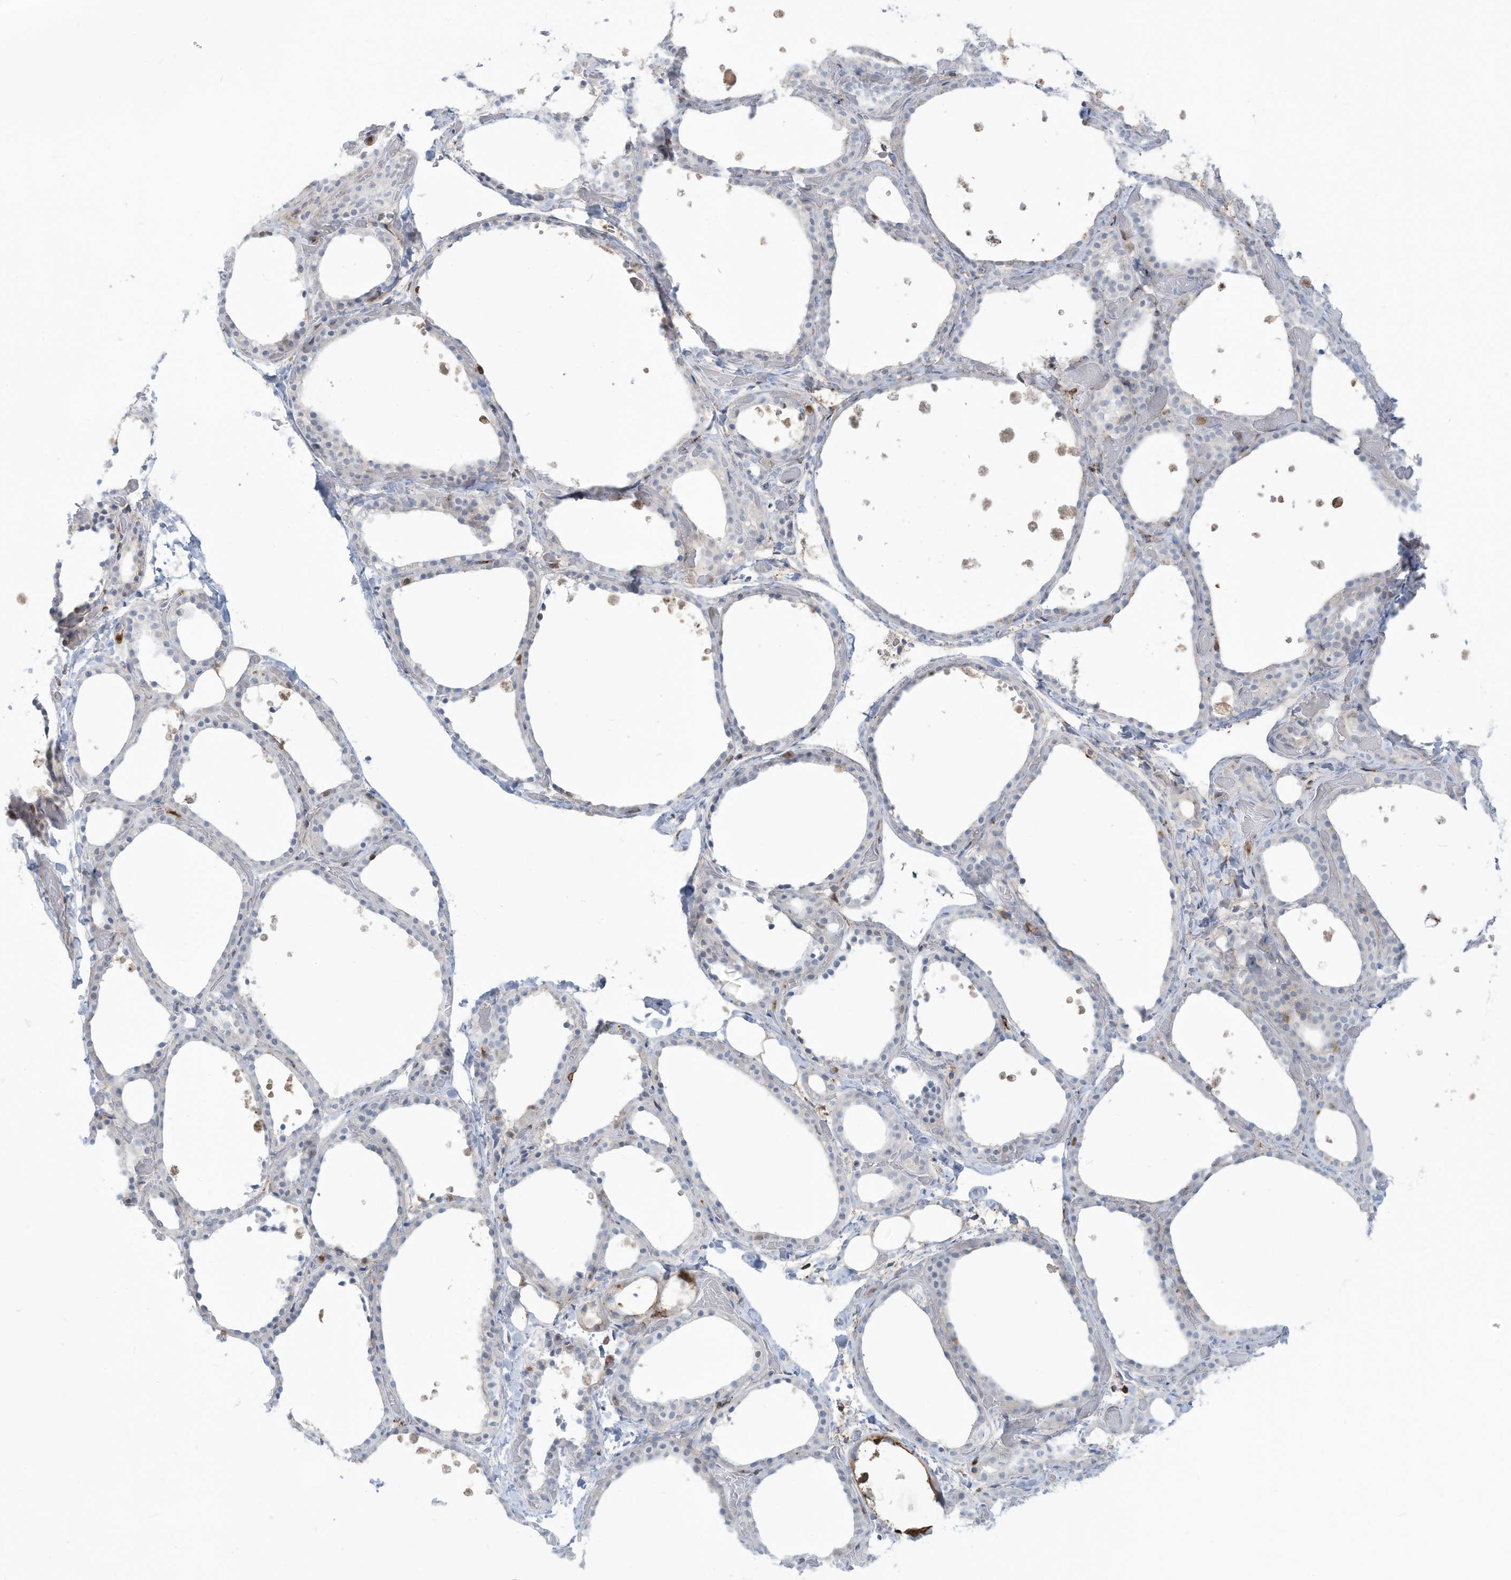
{"staining": {"intensity": "negative", "quantity": "none", "location": "none"}, "tissue": "thyroid gland", "cell_type": "Glandular cells", "image_type": "normal", "snomed": [{"axis": "morphology", "description": "Normal tissue, NOS"}, {"axis": "topography", "description": "Thyroid gland"}], "caption": "Micrograph shows no protein expression in glandular cells of benign thyroid gland. (IHC, brightfield microscopy, high magnification).", "gene": "NOTO", "patient": {"sex": "female", "age": 44}}